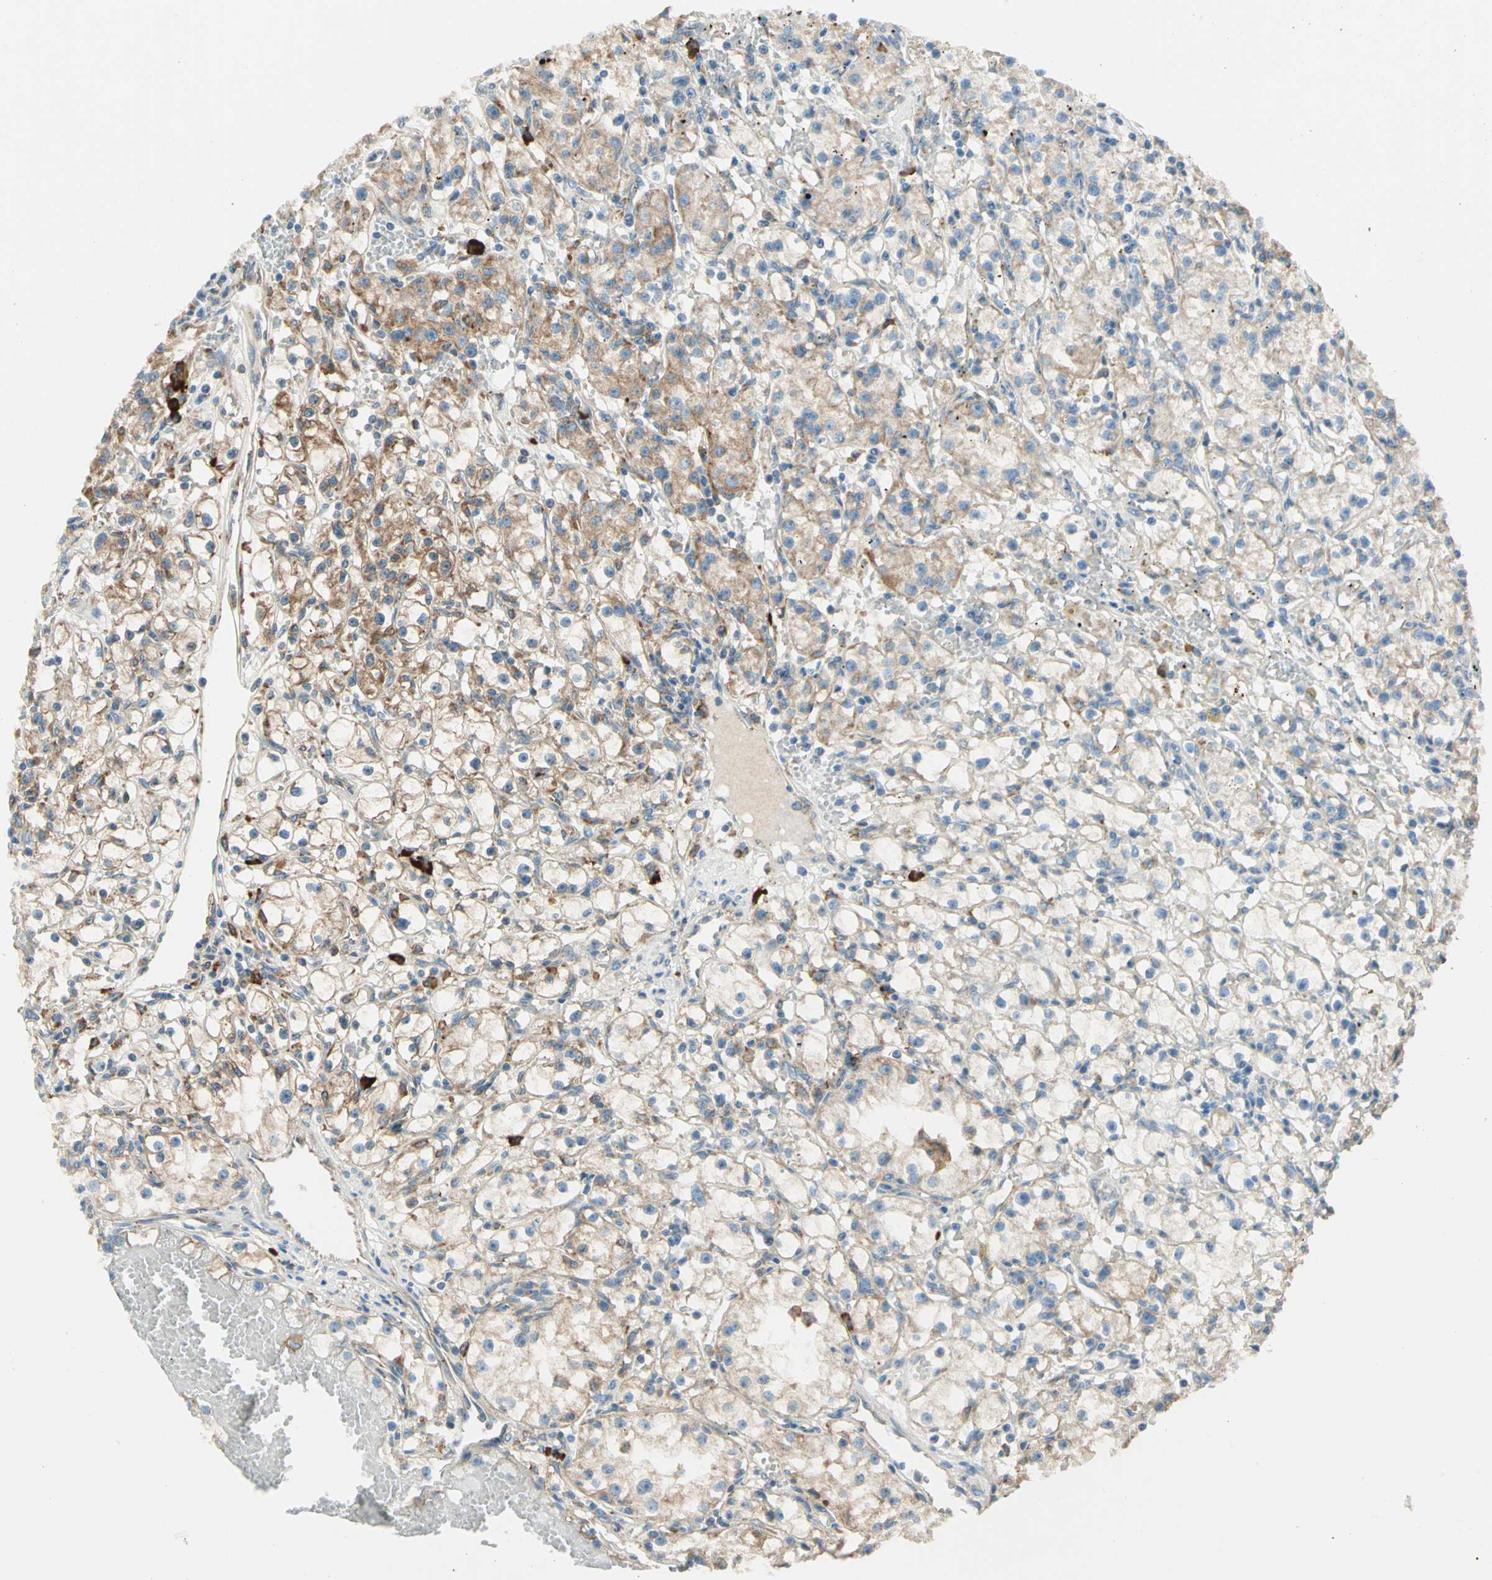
{"staining": {"intensity": "moderate", "quantity": ">75%", "location": "cytoplasmic/membranous"}, "tissue": "renal cancer", "cell_type": "Tumor cells", "image_type": "cancer", "snomed": [{"axis": "morphology", "description": "Adenocarcinoma, NOS"}, {"axis": "topography", "description": "Kidney"}], "caption": "Human renal adenocarcinoma stained for a protein (brown) demonstrates moderate cytoplasmic/membranous positive expression in approximately >75% of tumor cells.", "gene": "PDIA4", "patient": {"sex": "male", "age": 56}}